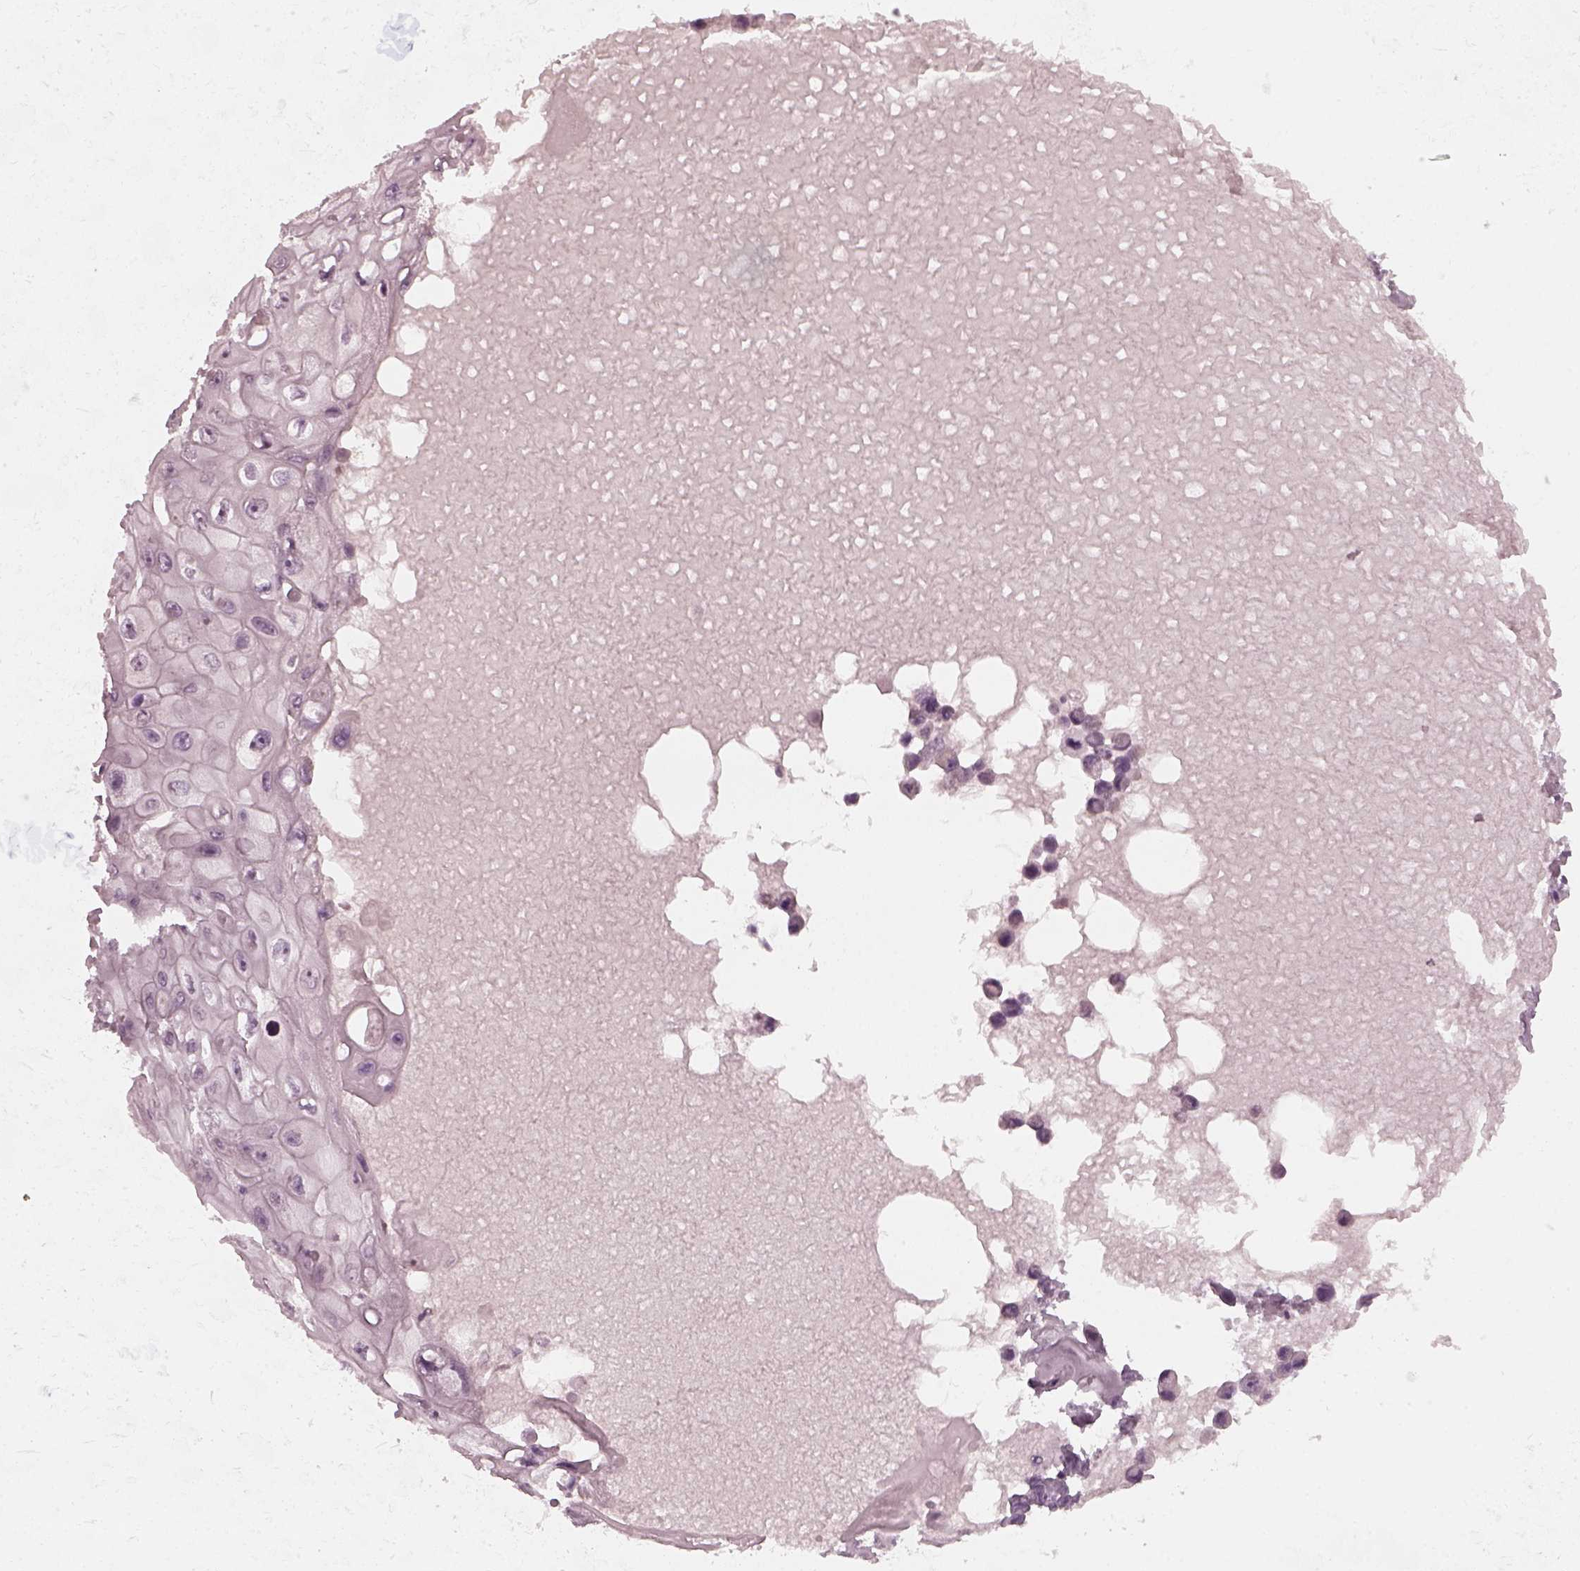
{"staining": {"intensity": "negative", "quantity": "none", "location": "none"}, "tissue": "skin cancer", "cell_type": "Tumor cells", "image_type": "cancer", "snomed": [{"axis": "morphology", "description": "Squamous cell carcinoma, NOS"}, {"axis": "topography", "description": "Skin"}], "caption": "High power microscopy histopathology image of an IHC image of squamous cell carcinoma (skin), revealing no significant expression in tumor cells. Brightfield microscopy of IHC stained with DAB (3,3'-diaminobenzidine) (brown) and hematoxylin (blue), captured at high magnification.", "gene": "CHIT1", "patient": {"sex": "male", "age": 82}}